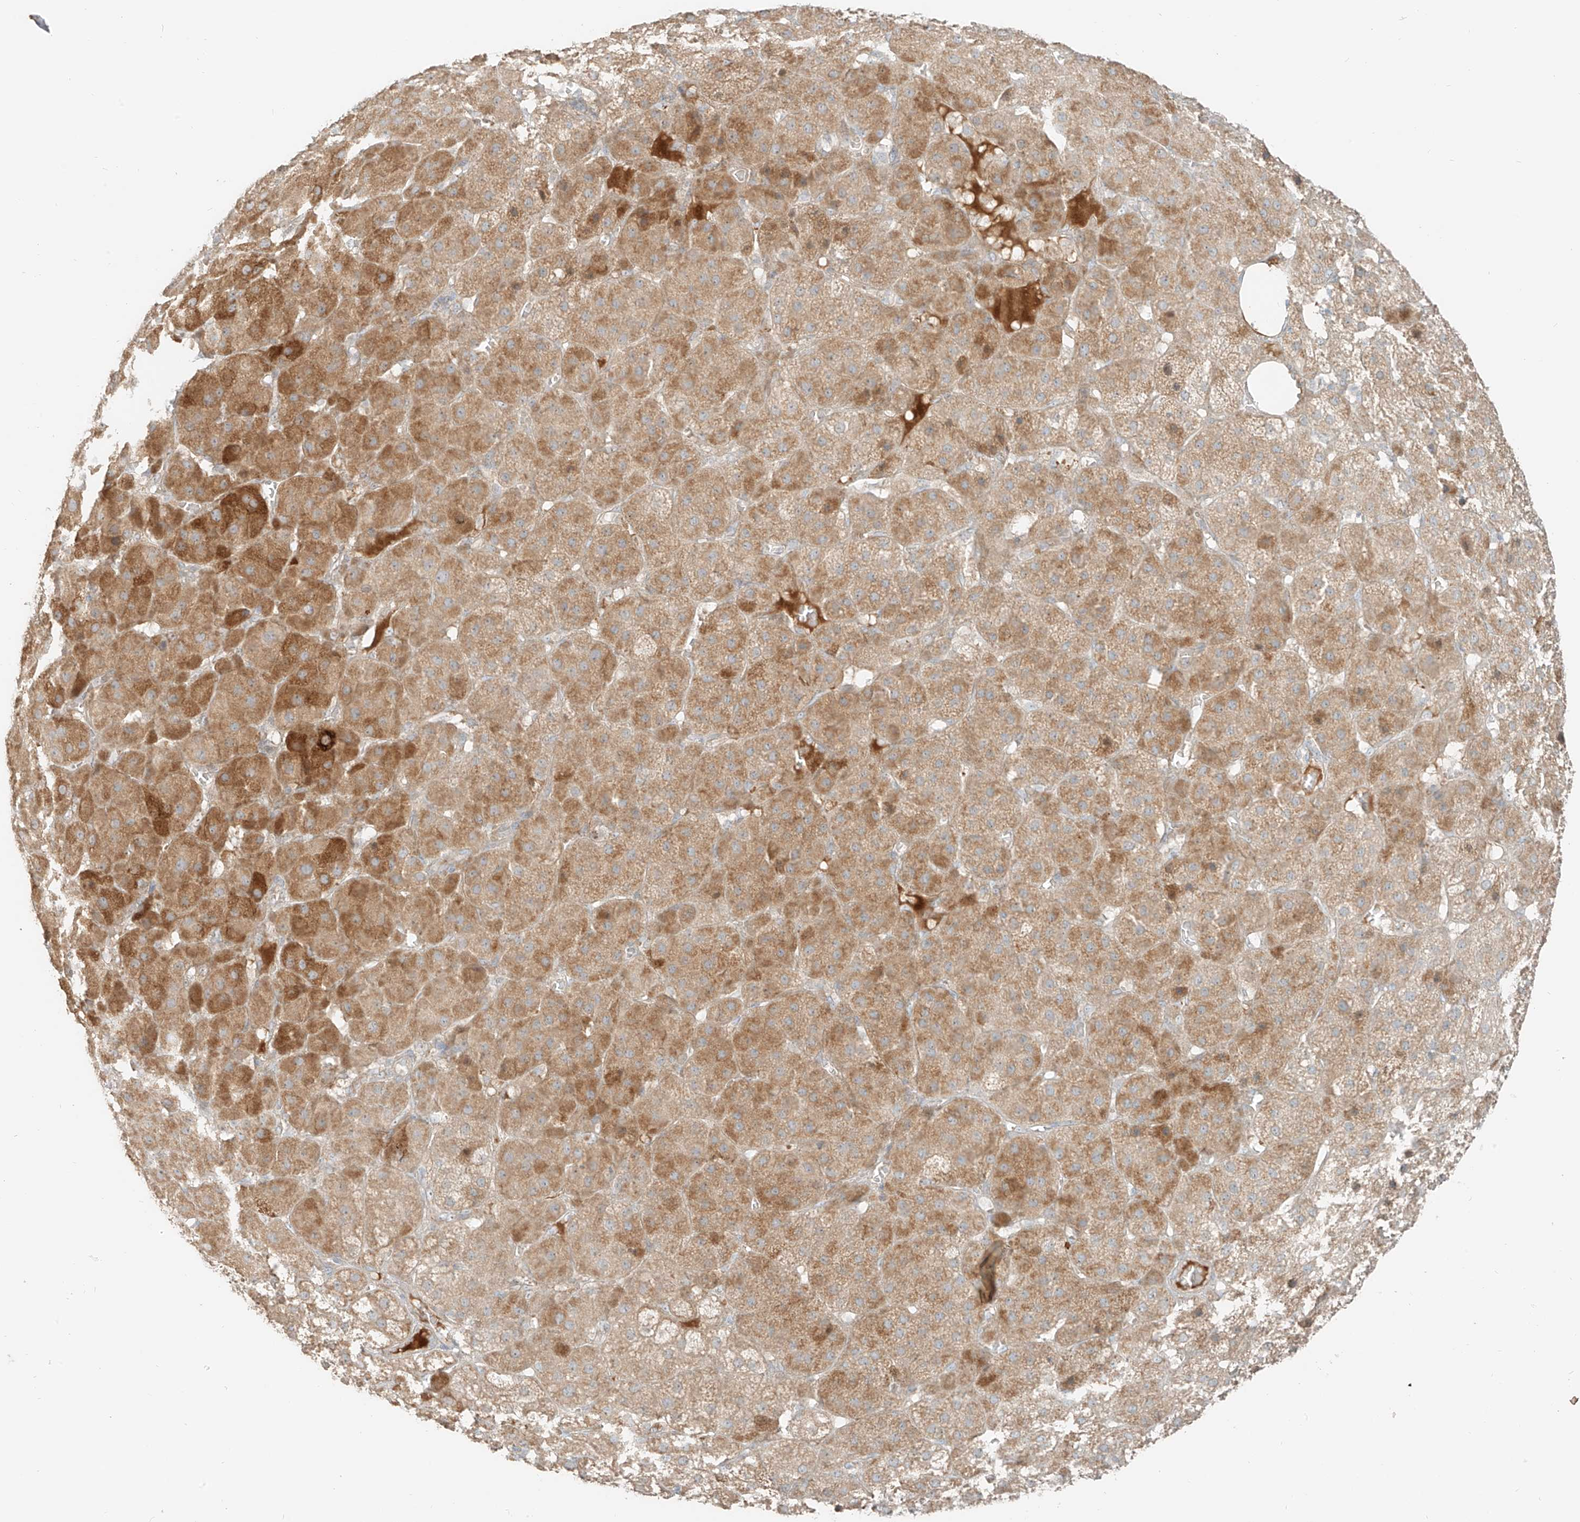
{"staining": {"intensity": "moderate", "quantity": "25%-75%", "location": "cytoplasmic/membranous"}, "tissue": "adrenal gland", "cell_type": "Glandular cells", "image_type": "normal", "snomed": [{"axis": "morphology", "description": "Normal tissue, NOS"}, {"axis": "topography", "description": "Adrenal gland"}], "caption": "Protein staining shows moderate cytoplasmic/membranous expression in approximately 25%-75% of glandular cells in benign adrenal gland.", "gene": "FSTL1", "patient": {"sex": "female", "age": 57}}